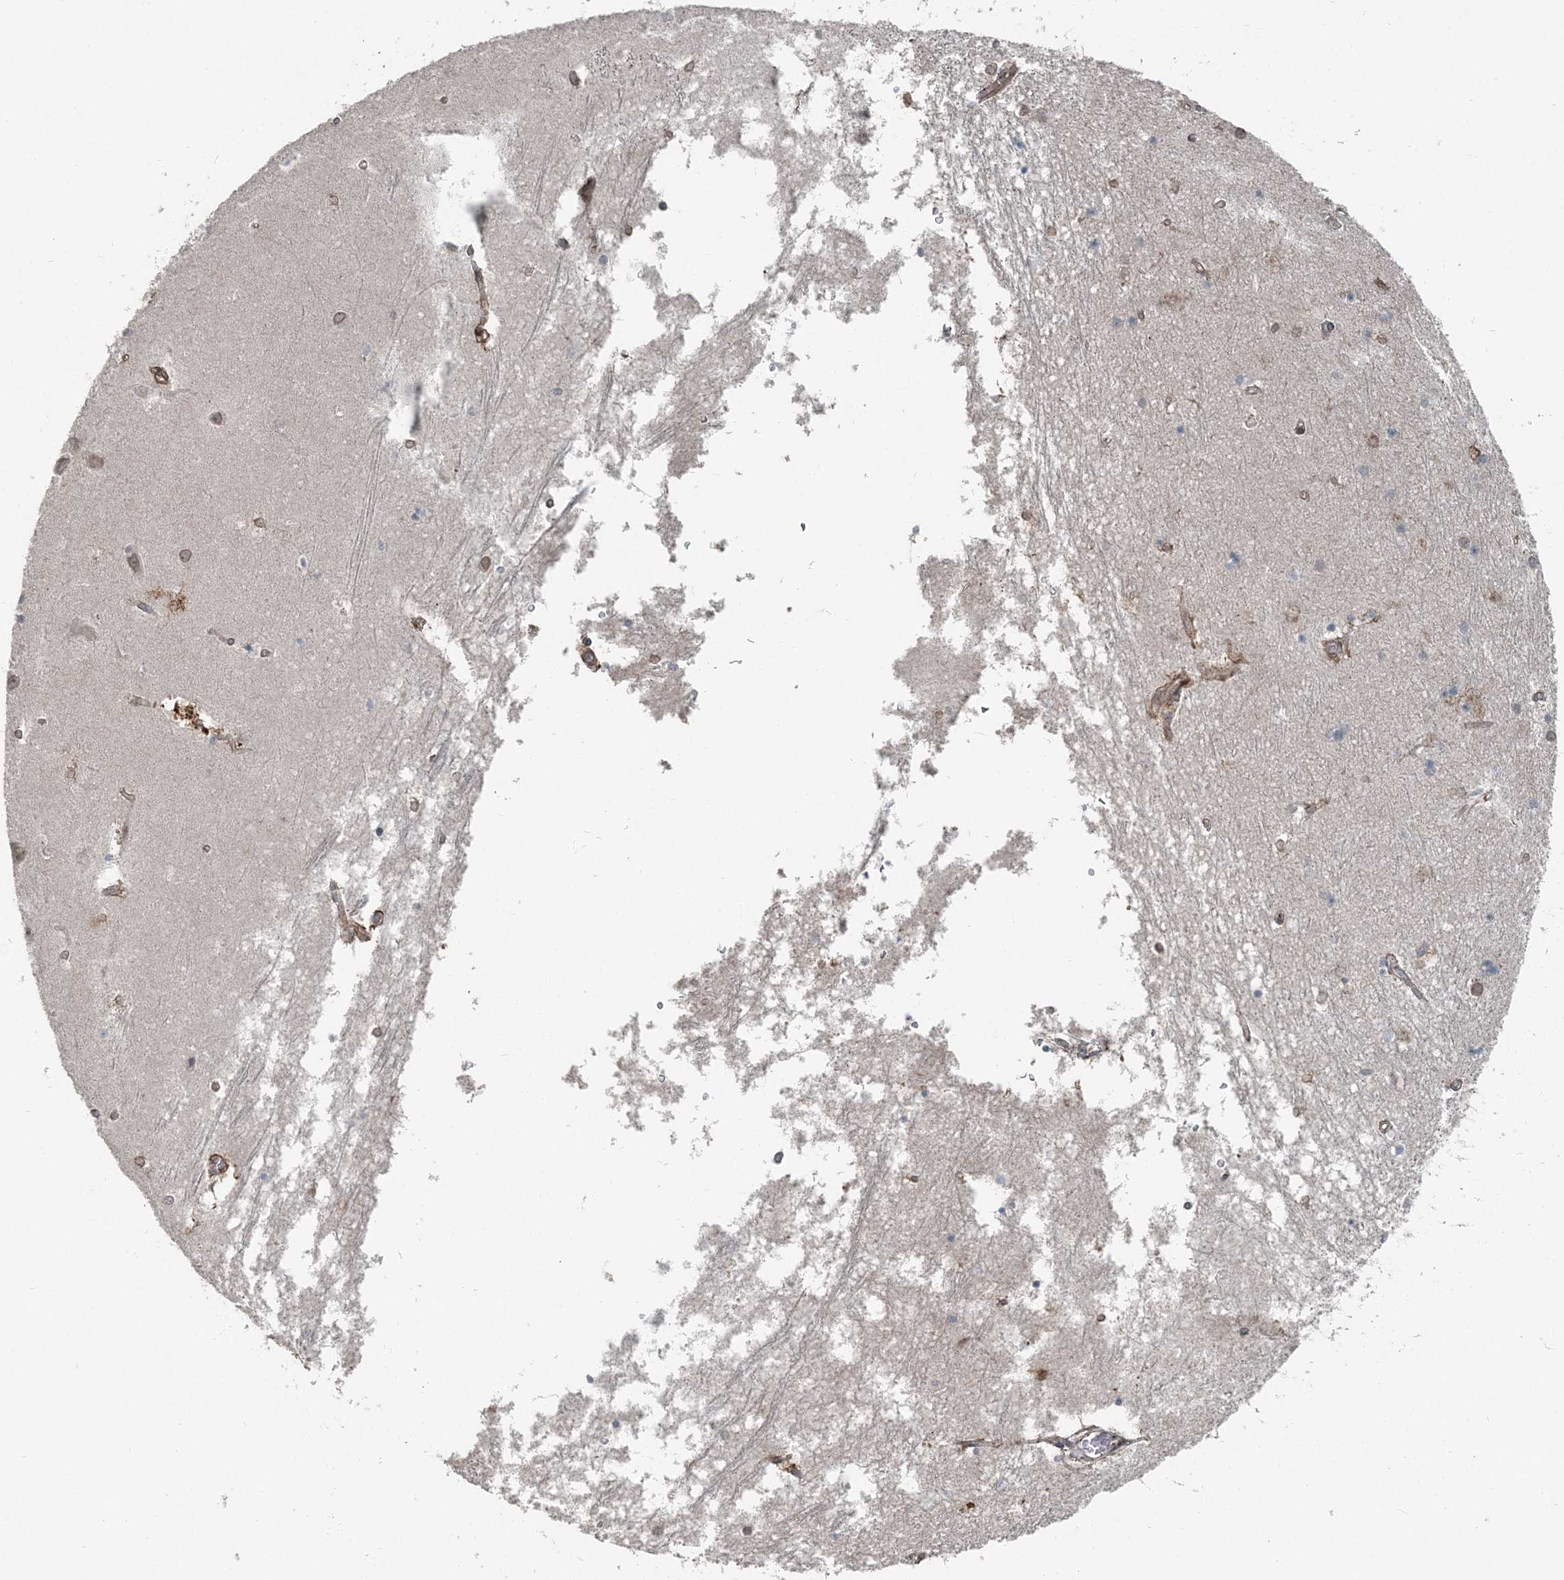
{"staining": {"intensity": "weak", "quantity": "25%-75%", "location": "nuclear"}, "tissue": "hippocampus", "cell_type": "Glial cells", "image_type": "normal", "snomed": [{"axis": "morphology", "description": "Normal tissue, NOS"}, {"axis": "topography", "description": "Hippocampus"}], "caption": "Immunohistochemical staining of benign hippocampus displays 25%-75% levels of weak nuclear protein positivity in approximately 25%-75% of glial cells.", "gene": "FBXL17", "patient": {"sex": "male", "age": 45}}